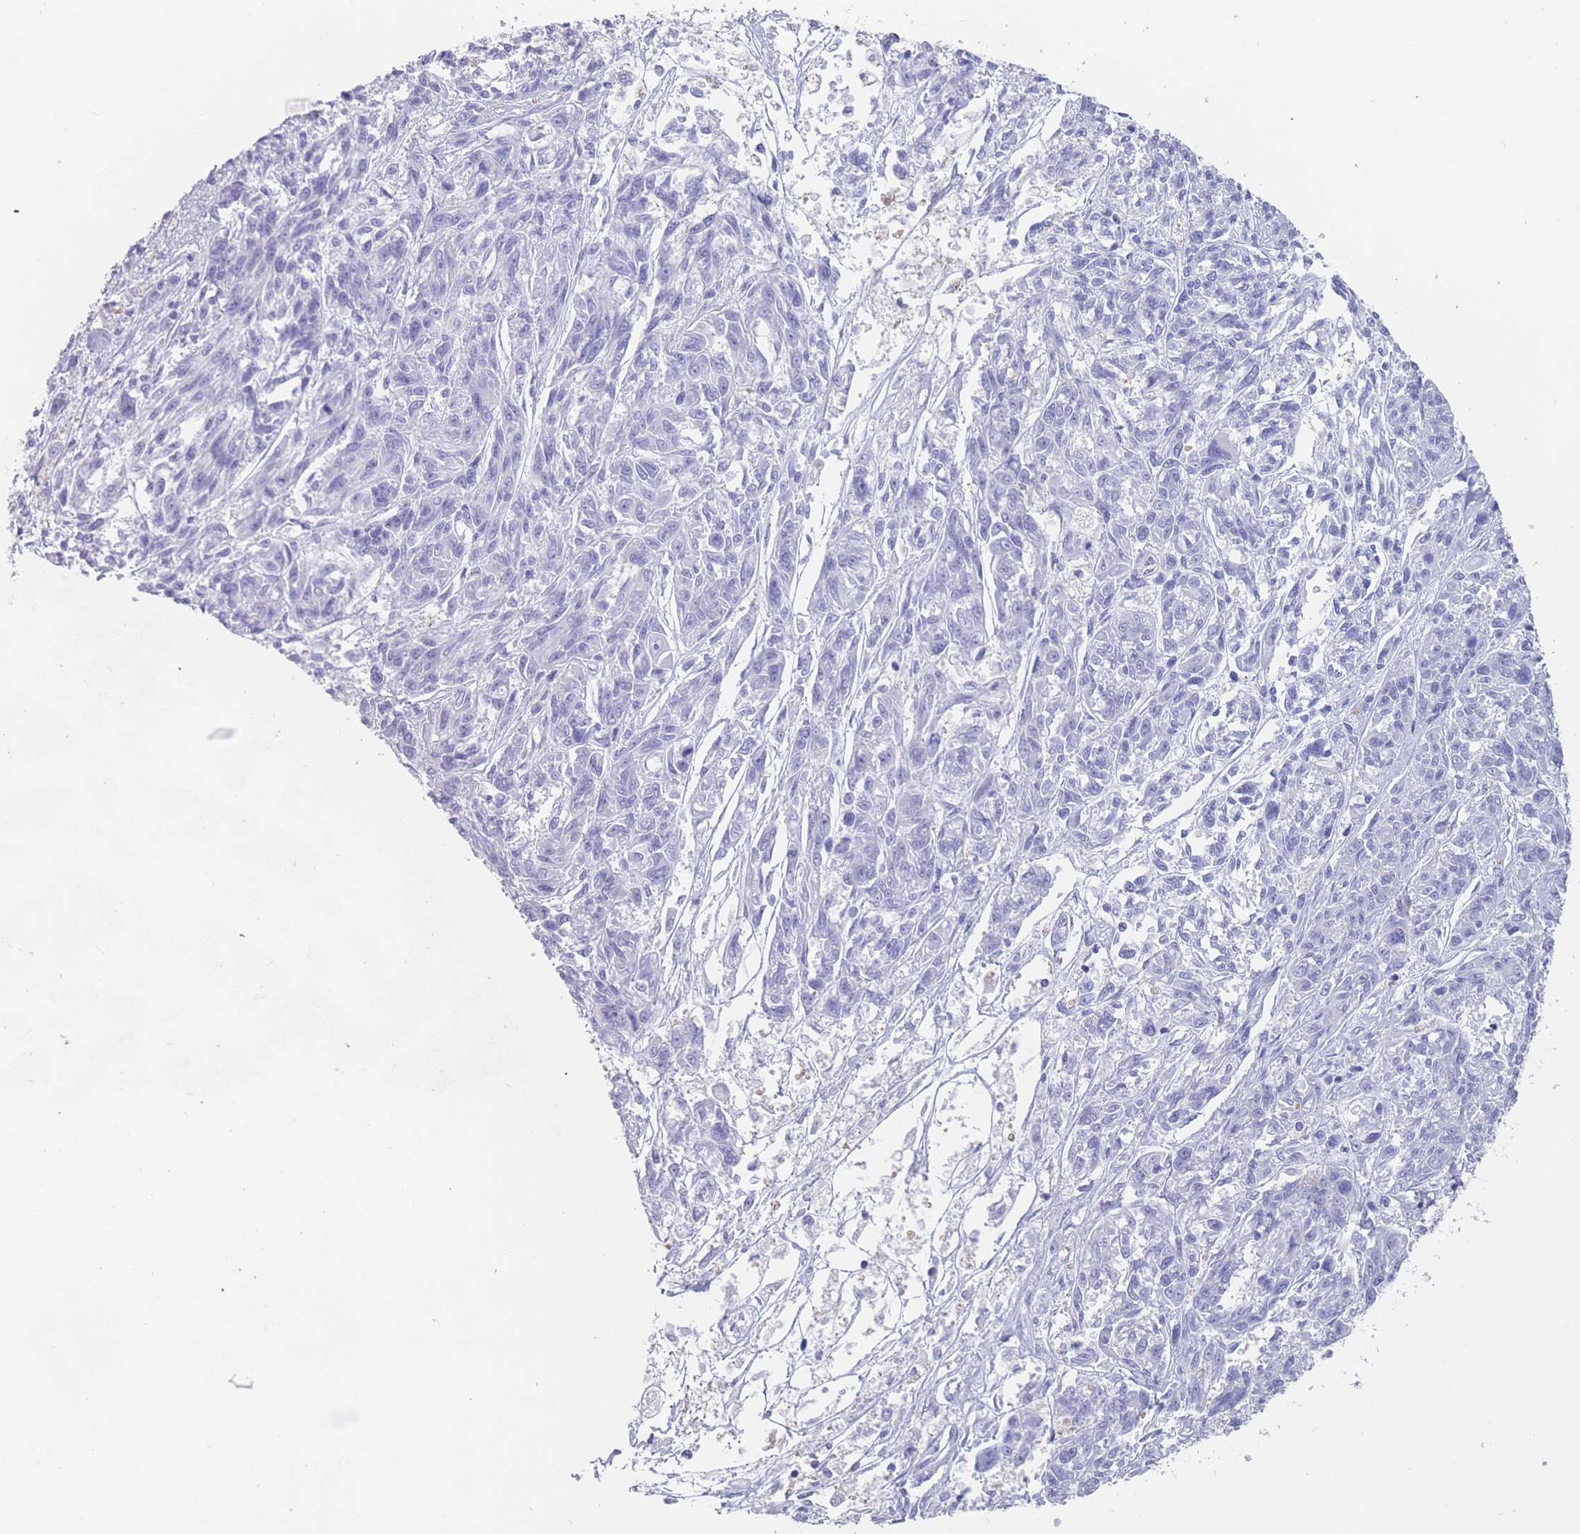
{"staining": {"intensity": "negative", "quantity": "none", "location": "none"}, "tissue": "melanoma", "cell_type": "Tumor cells", "image_type": "cancer", "snomed": [{"axis": "morphology", "description": "Malignant melanoma, NOS"}, {"axis": "topography", "description": "Skin"}], "caption": "A photomicrograph of human malignant melanoma is negative for staining in tumor cells. The staining was performed using DAB to visualize the protein expression in brown, while the nuclei were stained in blue with hematoxylin (Magnification: 20x).", "gene": "CYP51A1", "patient": {"sex": "male", "age": 53}}